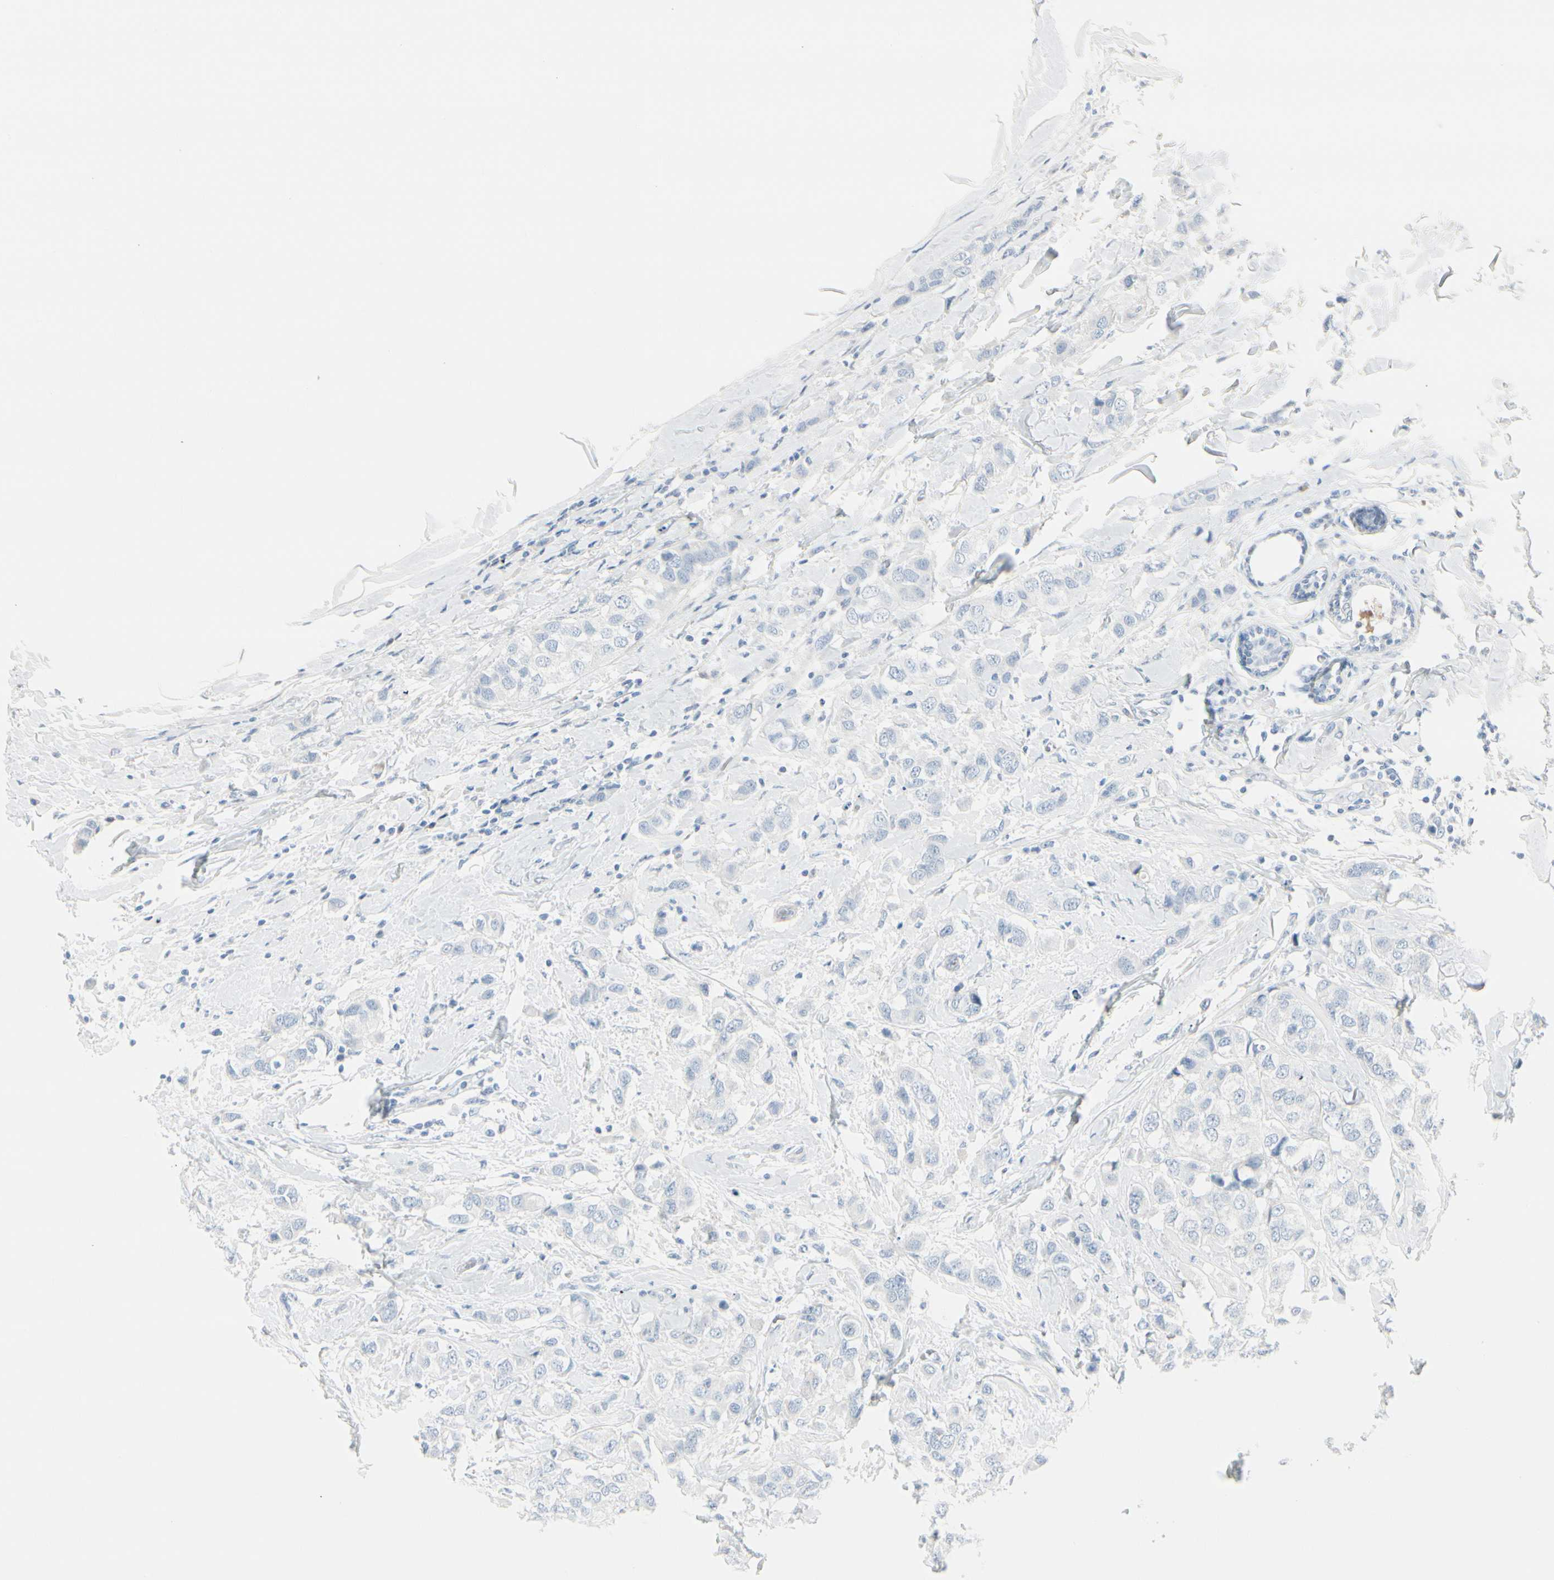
{"staining": {"intensity": "negative", "quantity": "none", "location": "none"}, "tissue": "breast cancer", "cell_type": "Tumor cells", "image_type": "cancer", "snomed": [{"axis": "morphology", "description": "Duct carcinoma"}, {"axis": "topography", "description": "Breast"}], "caption": "Immunohistochemistry (IHC) image of neoplastic tissue: breast intraductal carcinoma stained with DAB (3,3'-diaminobenzidine) demonstrates no significant protein staining in tumor cells.", "gene": "CDHR5", "patient": {"sex": "female", "age": 50}}